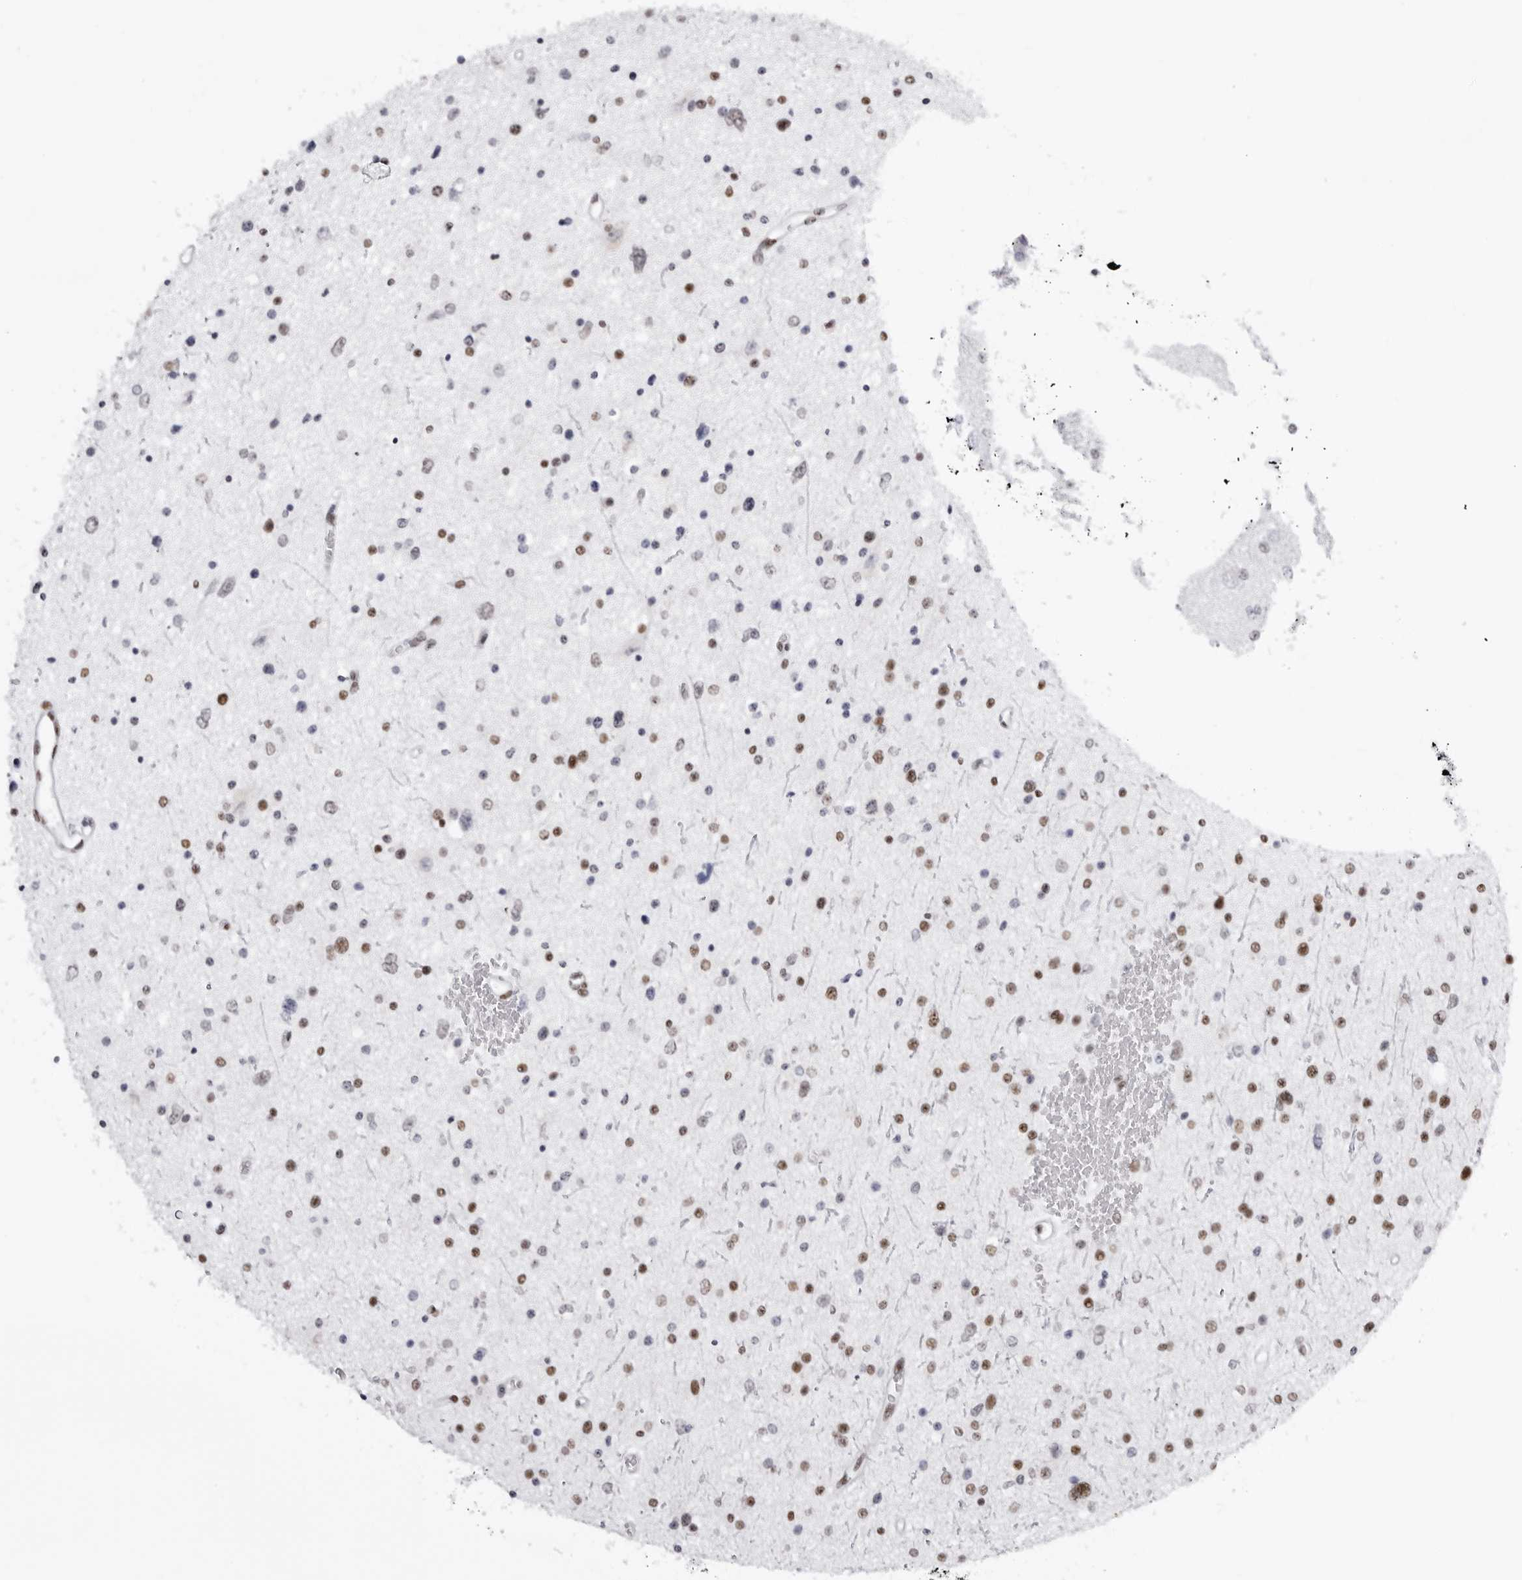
{"staining": {"intensity": "moderate", "quantity": "25%-75%", "location": "nuclear"}, "tissue": "glioma", "cell_type": "Tumor cells", "image_type": "cancer", "snomed": [{"axis": "morphology", "description": "Glioma, malignant, Low grade"}, {"axis": "topography", "description": "Brain"}], "caption": "High-magnification brightfield microscopy of glioma stained with DAB (3,3'-diaminobenzidine) (brown) and counterstained with hematoxylin (blue). tumor cells exhibit moderate nuclear expression is seen in about25%-75% of cells.", "gene": "IRF2BP2", "patient": {"sex": "female", "age": 37}}